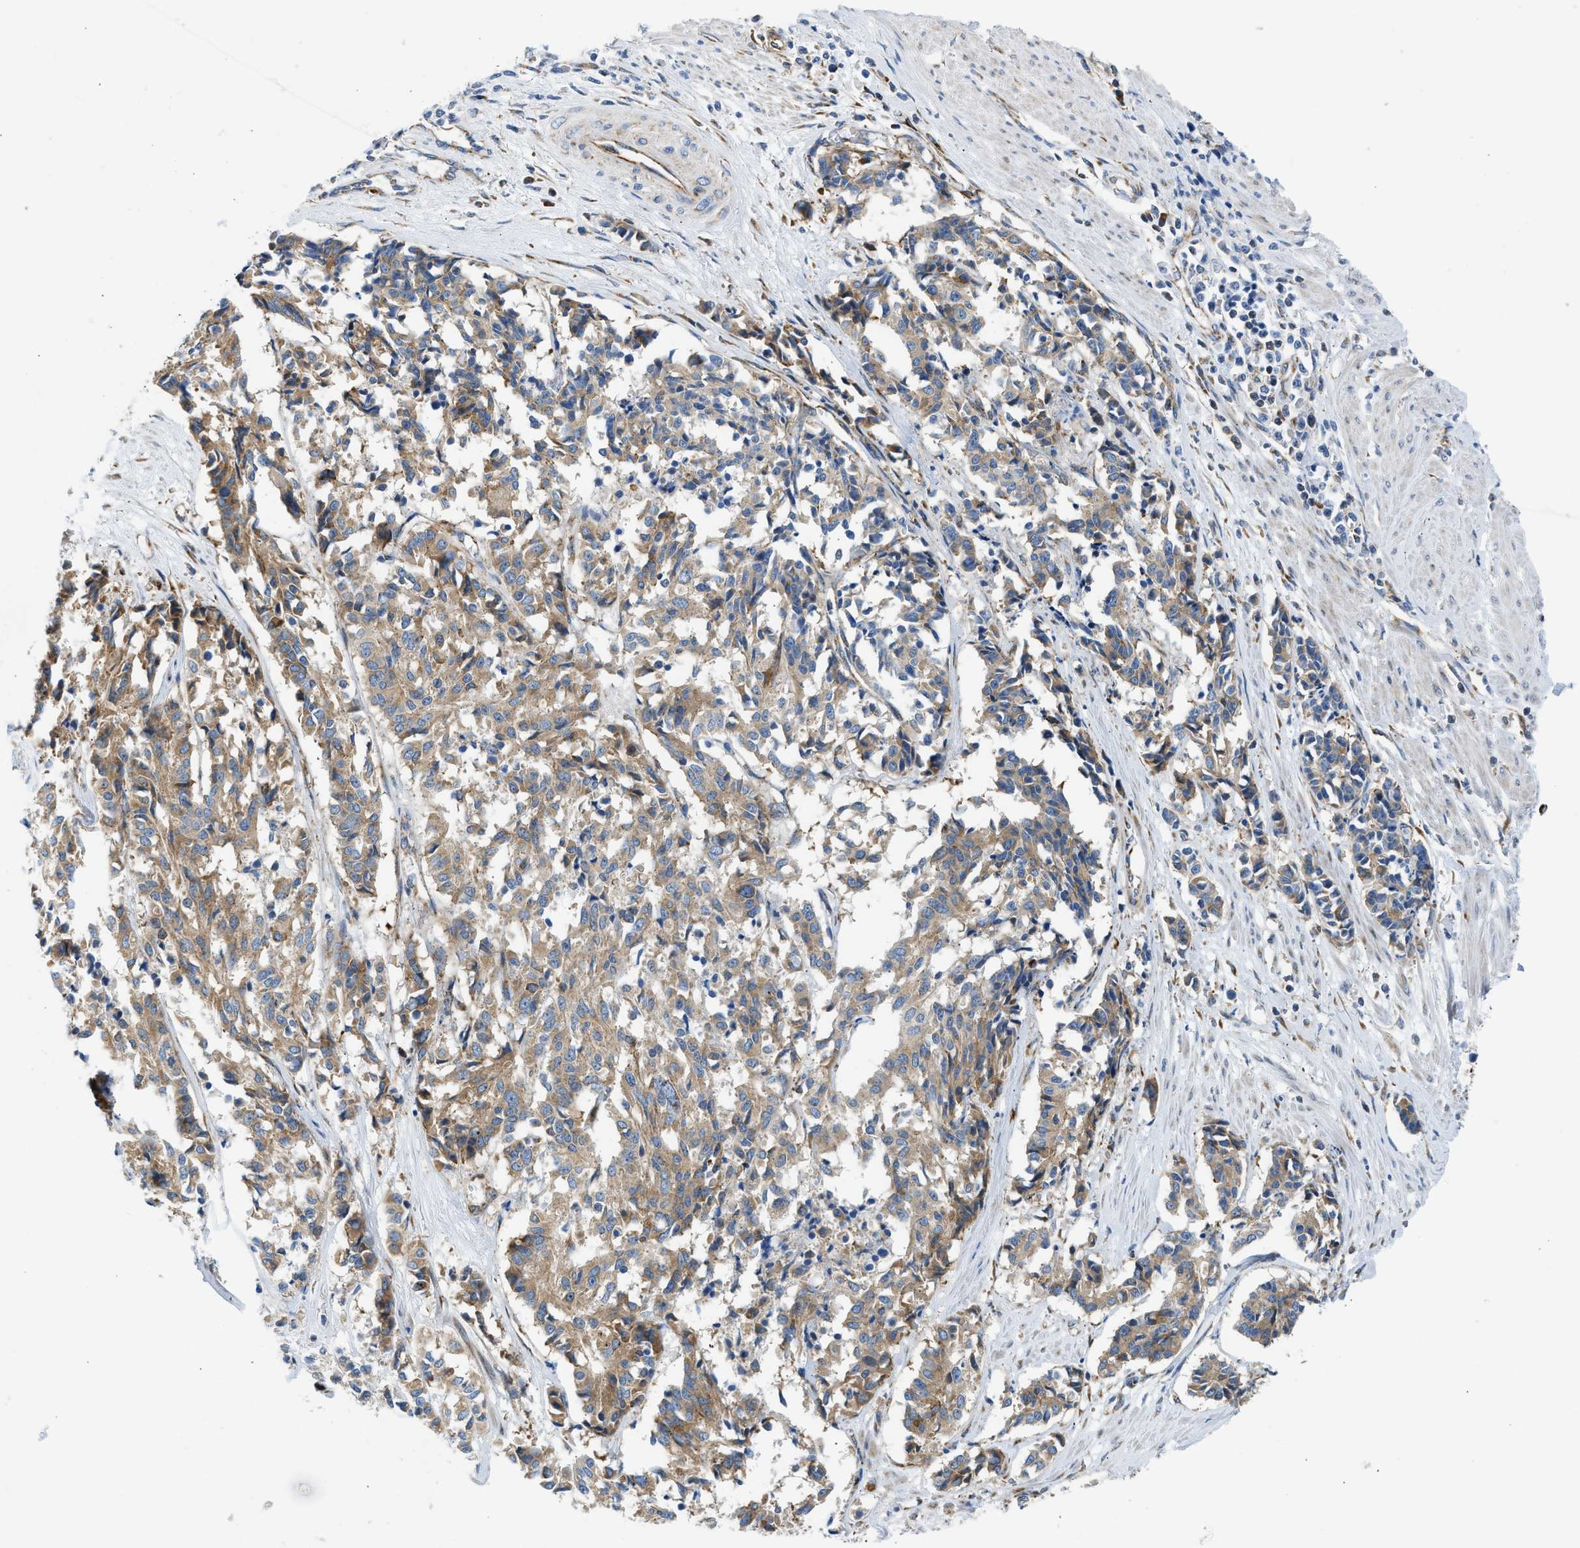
{"staining": {"intensity": "moderate", "quantity": ">75%", "location": "cytoplasmic/membranous"}, "tissue": "cervical cancer", "cell_type": "Tumor cells", "image_type": "cancer", "snomed": [{"axis": "morphology", "description": "Squamous cell carcinoma, NOS"}, {"axis": "topography", "description": "Cervix"}], "caption": "Cervical cancer tissue shows moderate cytoplasmic/membranous expression in about >75% of tumor cells", "gene": "CAMKK2", "patient": {"sex": "female", "age": 35}}